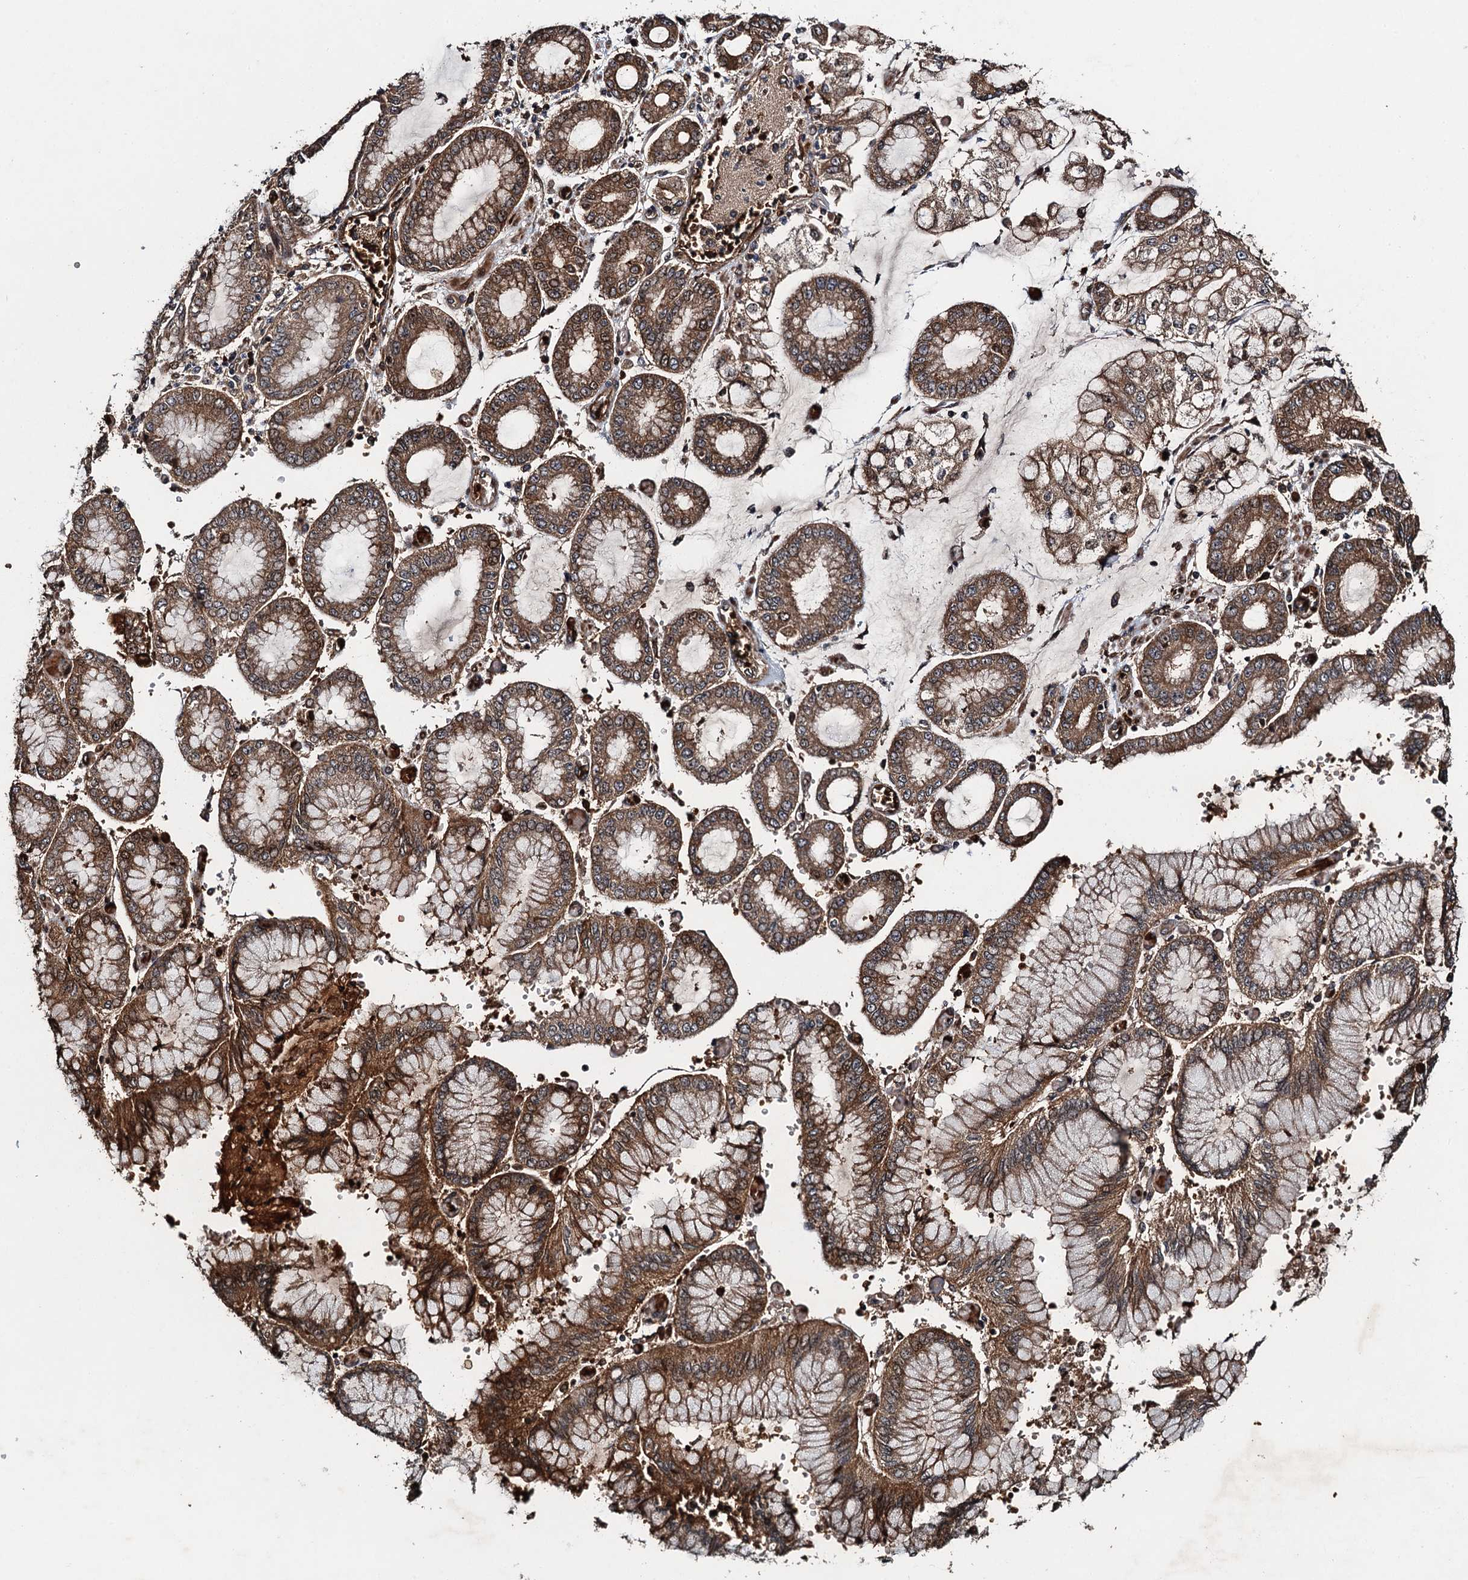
{"staining": {"intensity": "moderate", "quantity": ">75%", "location": "cytoplasmic/membranous"}, "tissue": "stomach cancer", "cell_type": "Tumor cells", "image_type": "cancer", "snomed": [{"axis": "morphology", "description": "Adenocarcinoma, NOS"}, {"axis": "topography", "description": "Stomach"}], "caption": "Stomach adenocarcinoma was stained to show a protein in brown. There is medium levels of moderate cytoplasmic/membranous staining in about >75% of tumor cells.", "gene": "SNX32", "patient": {"sex": "male", "age": 76}}